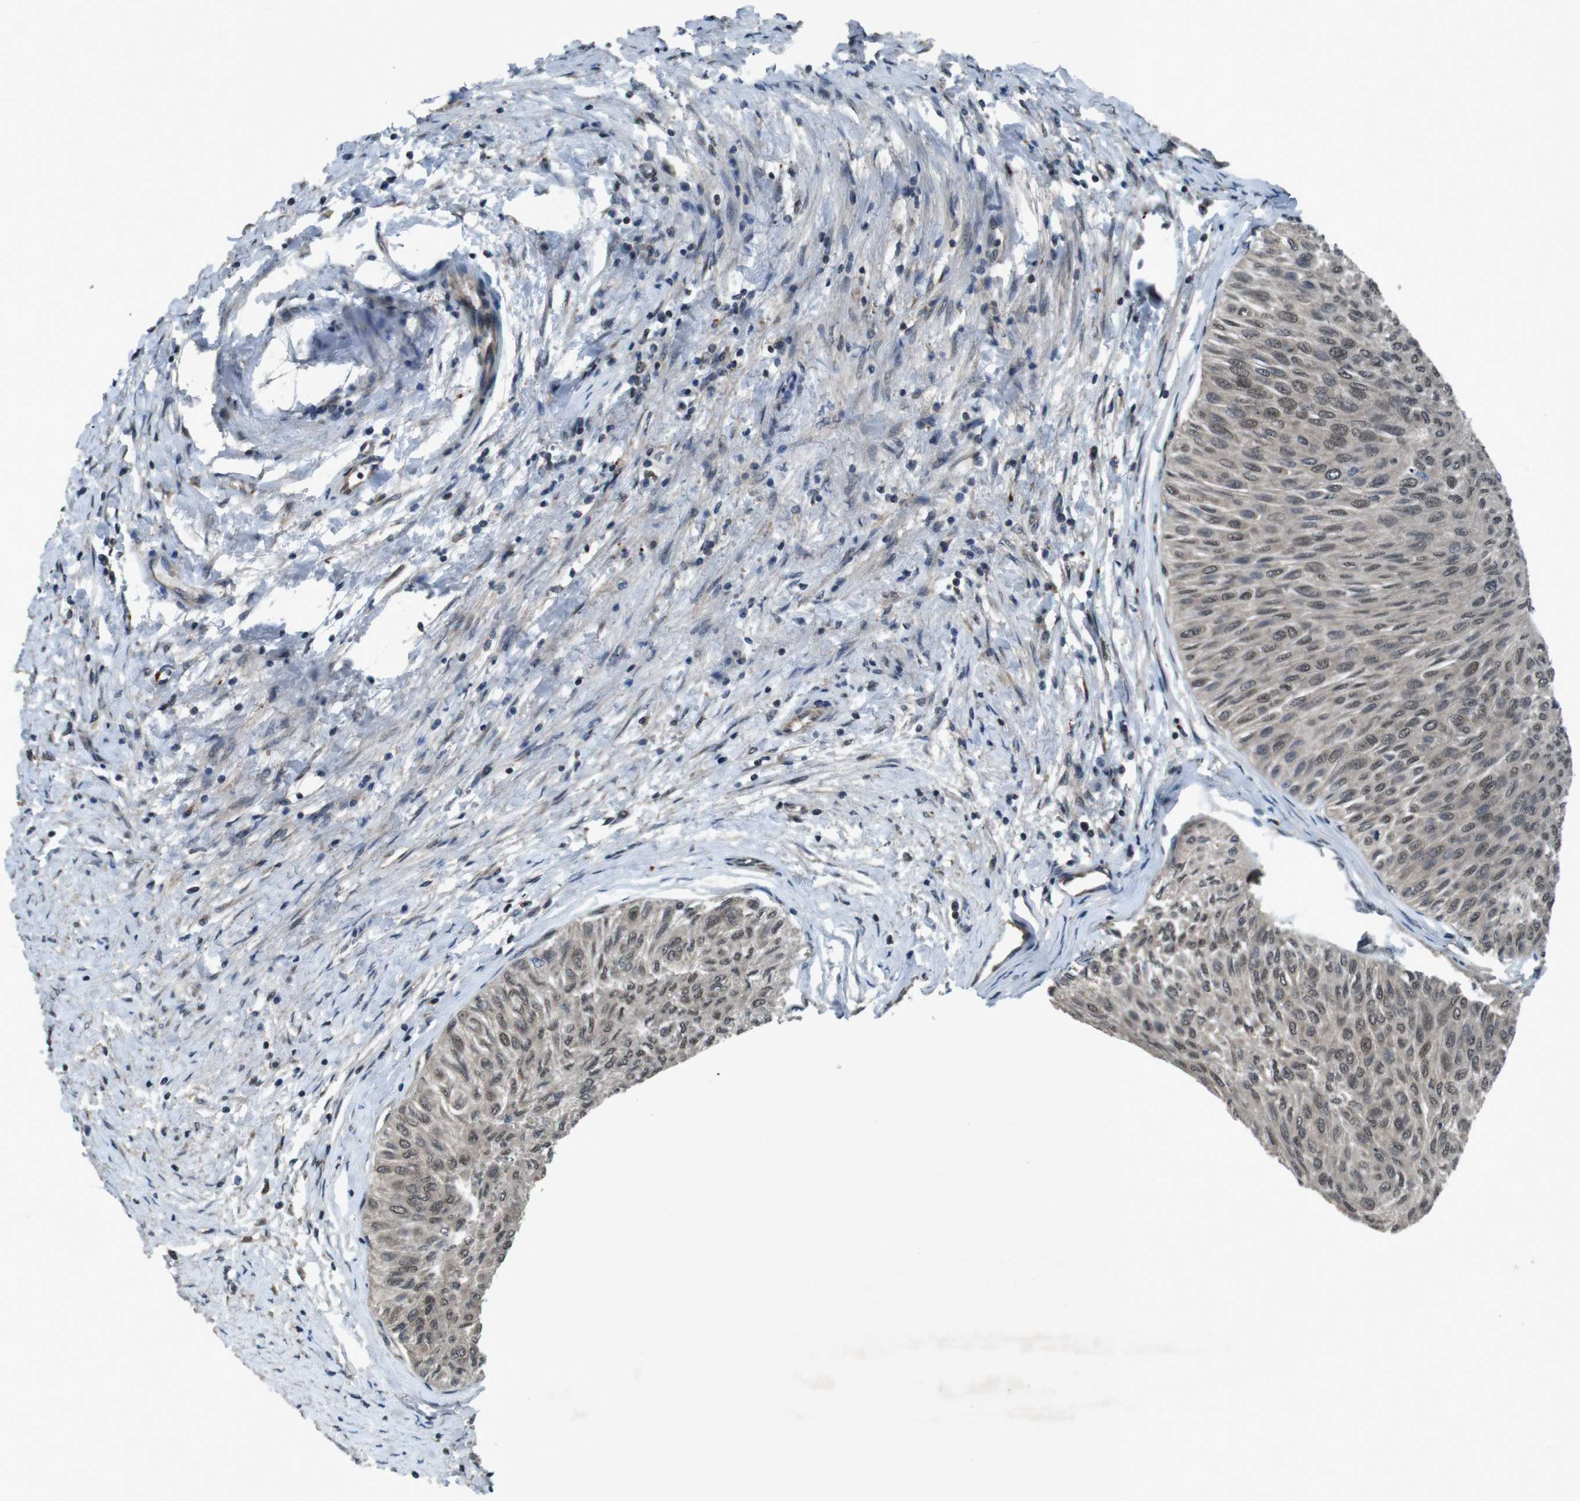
{"staining": {"intensity": "weak", "quantity": ">75%", "location": "cytoplasmic/membranous,nuclear"}, "tissue": "urothelial cancer", "cell_type": "Tumor cells", "image_type": "cancer", "snomed": [{"axis": "morphology", "description": "Urothelial carcinoma, Low grade"}, {"axis": "topography", "description": "Urinary bladder"}], "caption": "The photomicrograph shows staining of urothelial carcinoma (low-grade), revealing weak cytoplasmic/membranous and nuclear protein staining (brown color) within tumor cells.", "gene": "SOCS1", "patient": {"sex": "male", "age": 78}}